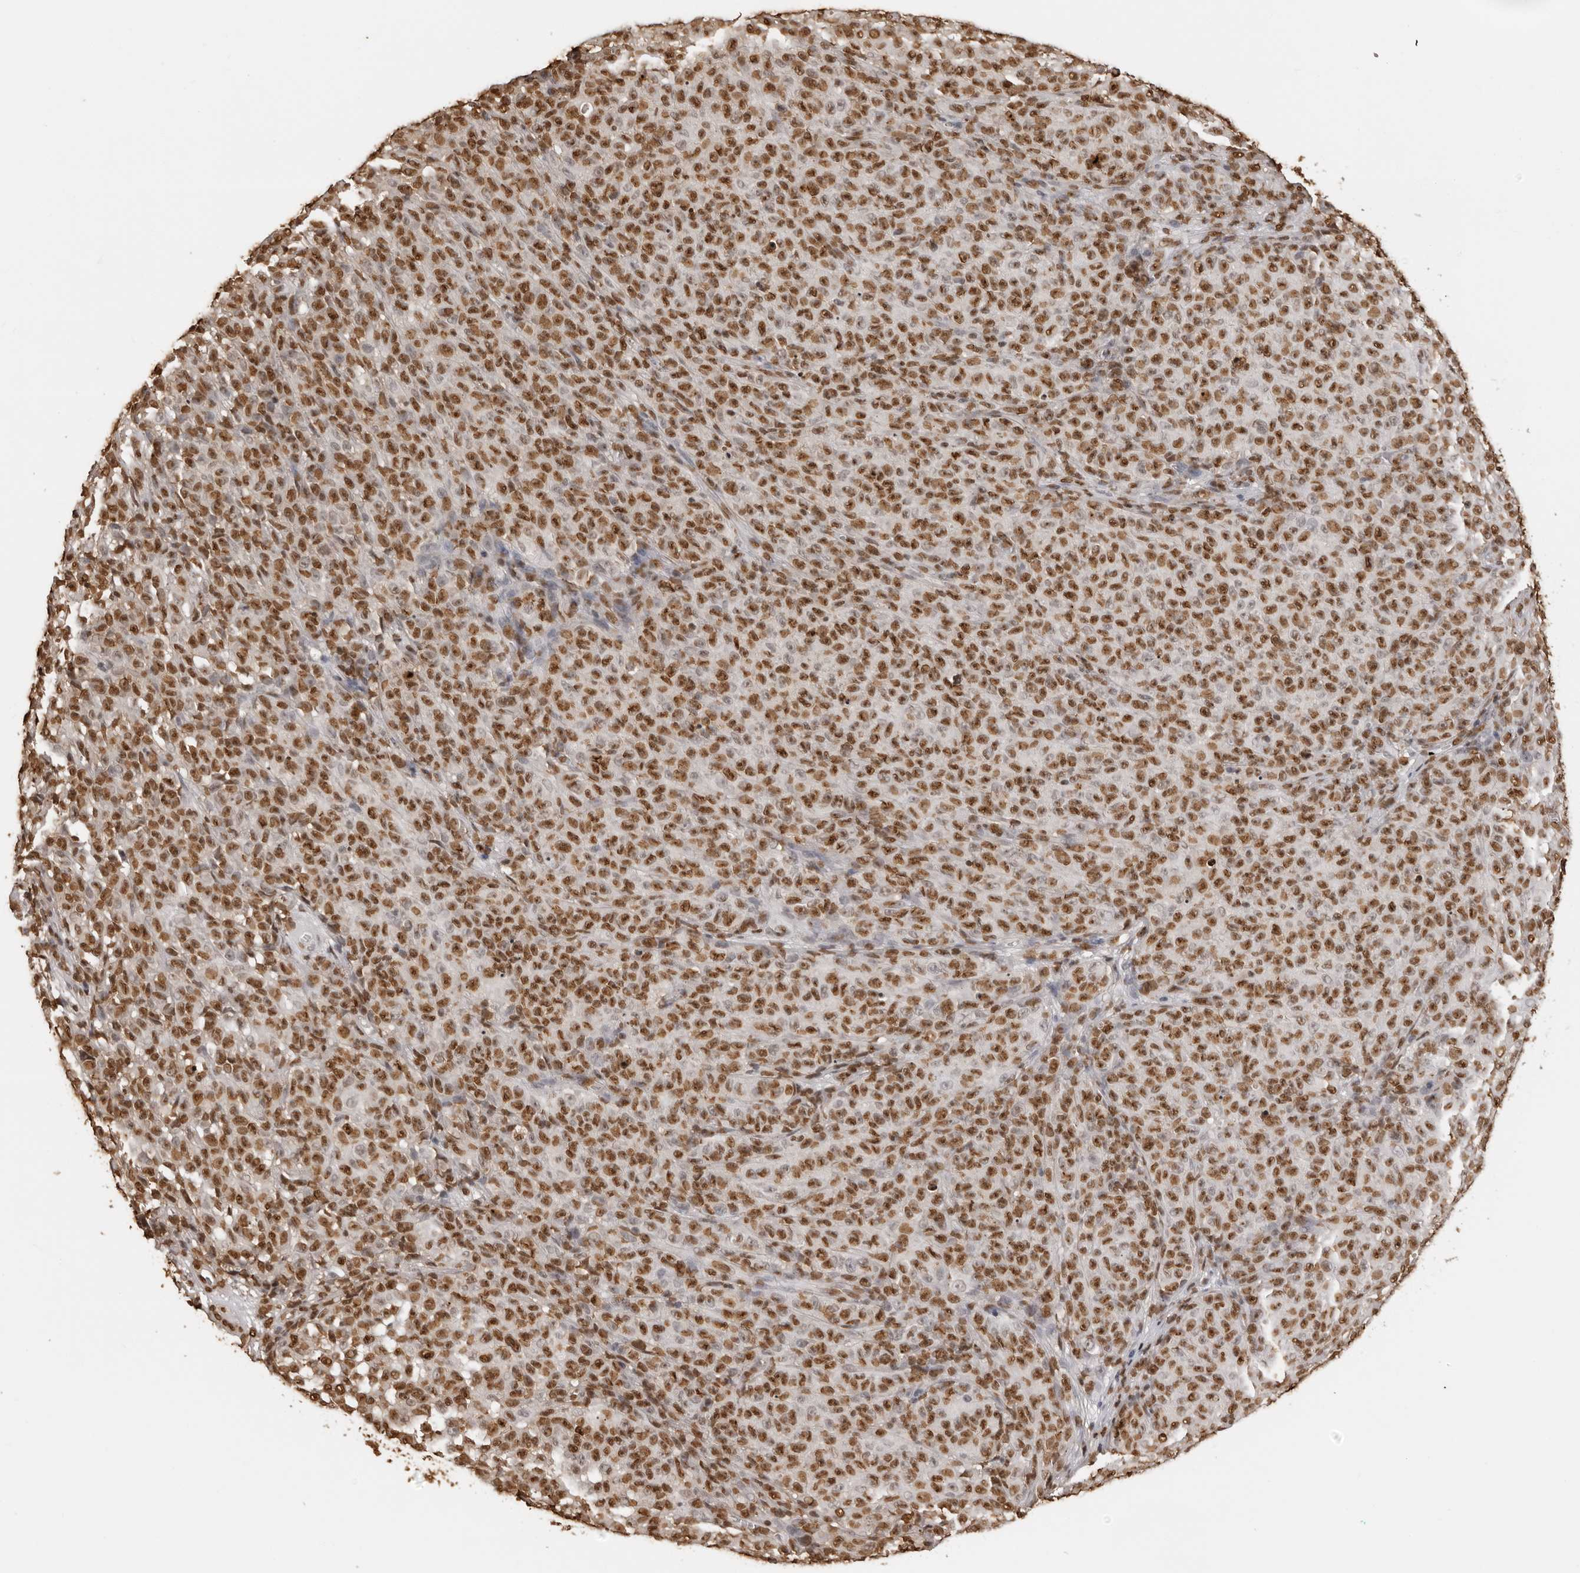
{"staining": {"intensity": "moderate", "quantity": ">75%", "location": "nuclear"}, "tissue": "melanoma", "cell_type": "Tumor cells", "image_type": "cancer", "snomed": [{"axis": "morphology", "description": "Malignant melanoma, NOS"}, {"axis": "topography", "description": "Skin"}], "caption": "IHC of malignant melanoma demonstrates medium levels of moderate nuclear expression in about >75% of tumor cells.", "gene": "ZFP91", "patient": {"sex": "female", "age": 82}}